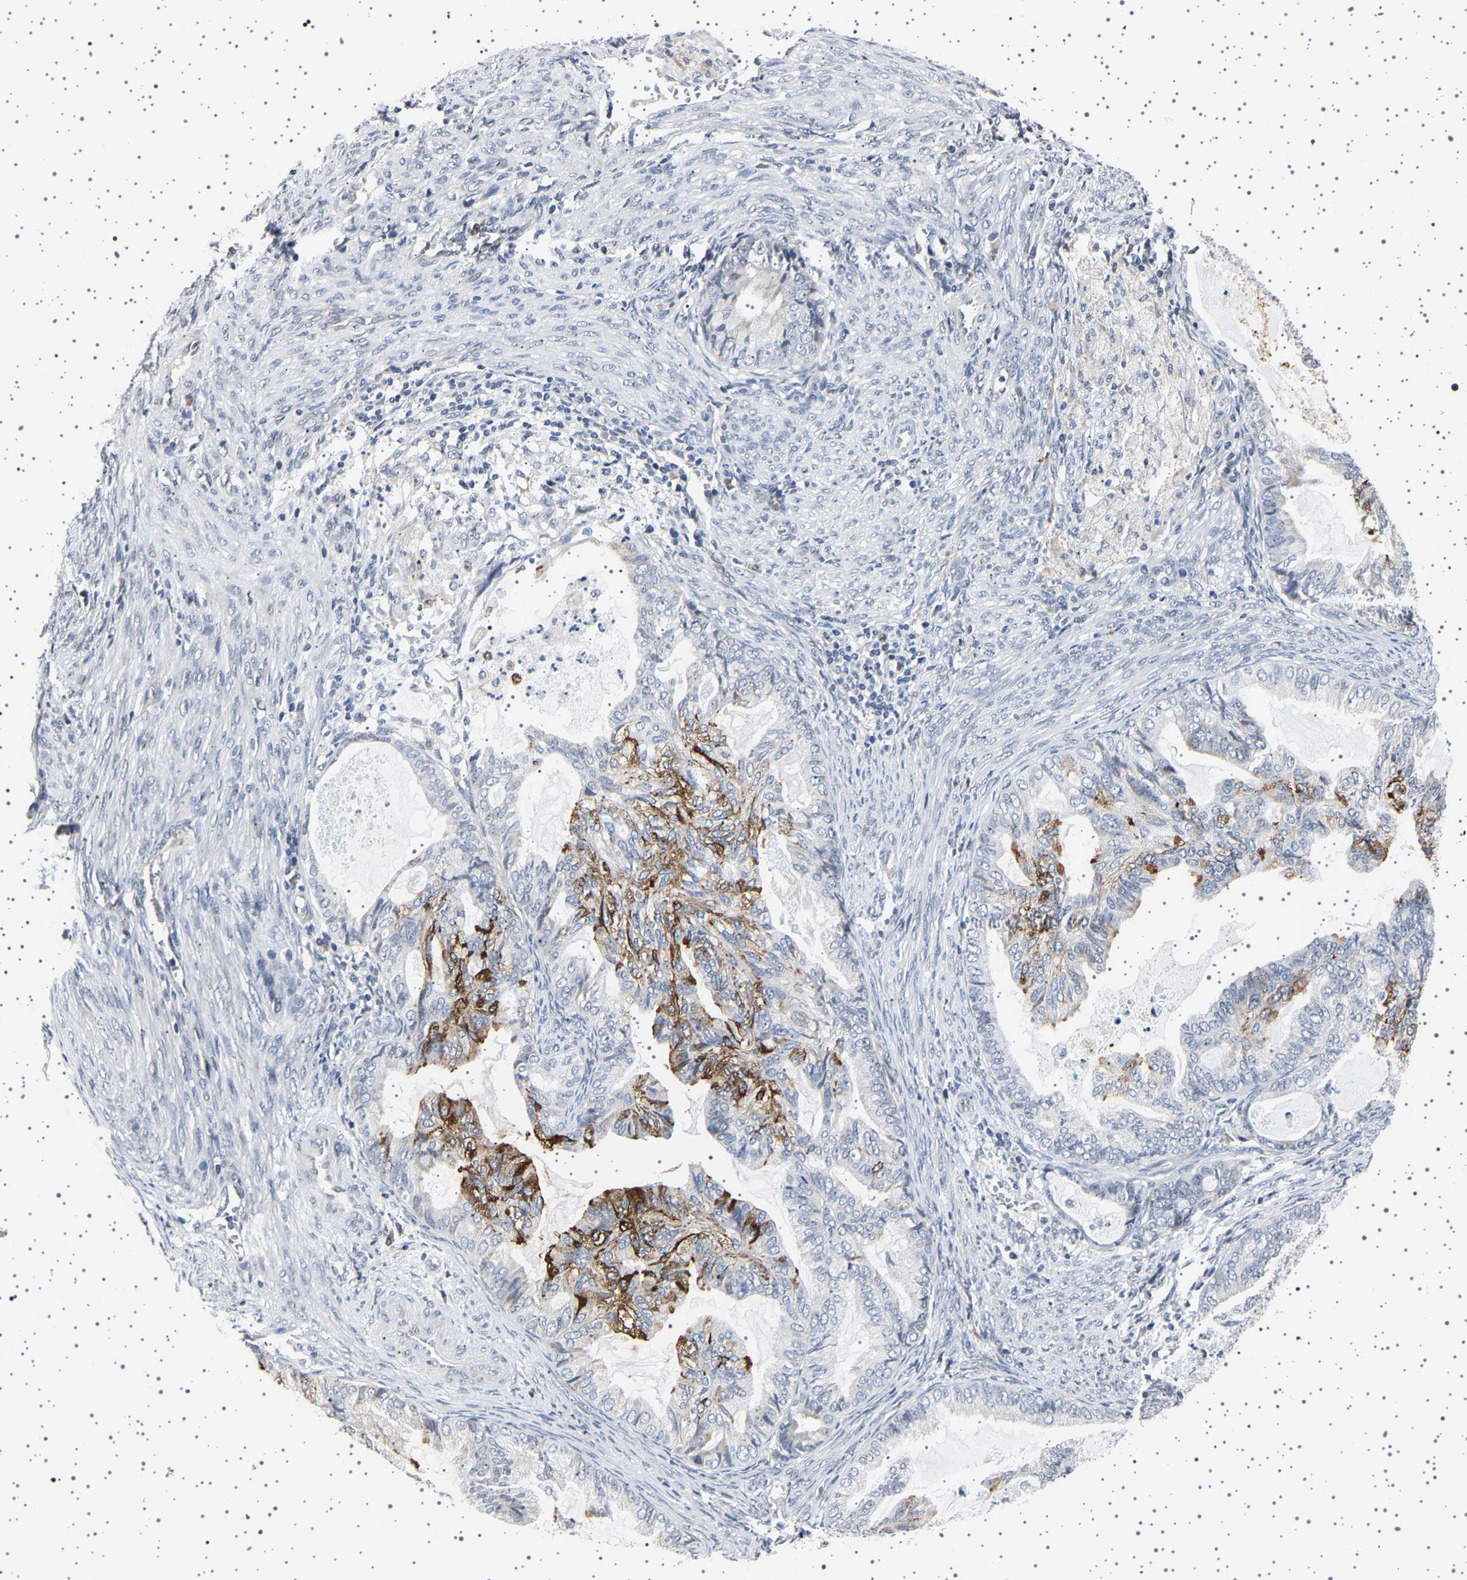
{"staining": {"intensity": "moderate", "quantity": "<25%", "location": "cytoplasmic/membranous"}, "tissue": "cervical cancer", "cell_type": "Tumor cells", "image_type": "cancer", "snomed": [{"axis": "morphology", "description": "Normal tissue, NOS"}, {"axis": "morphology", "description": "Adenocarcinoma, NOS"}, {"axis": "topography", "description": "Cervix"}, {"axis": "topography", "description": "Endometrium"}], "caption": "Protein analysis of adenocarcinoma (cervical) tissue exhibits moderate cytoplasmic/membranous expression in about <25% of tumor cells. (DAB = brown stain, brightfield microscopy at high magnification).", "gene": "IL10RB", "patient": {"sex": "female", "age": 86}}